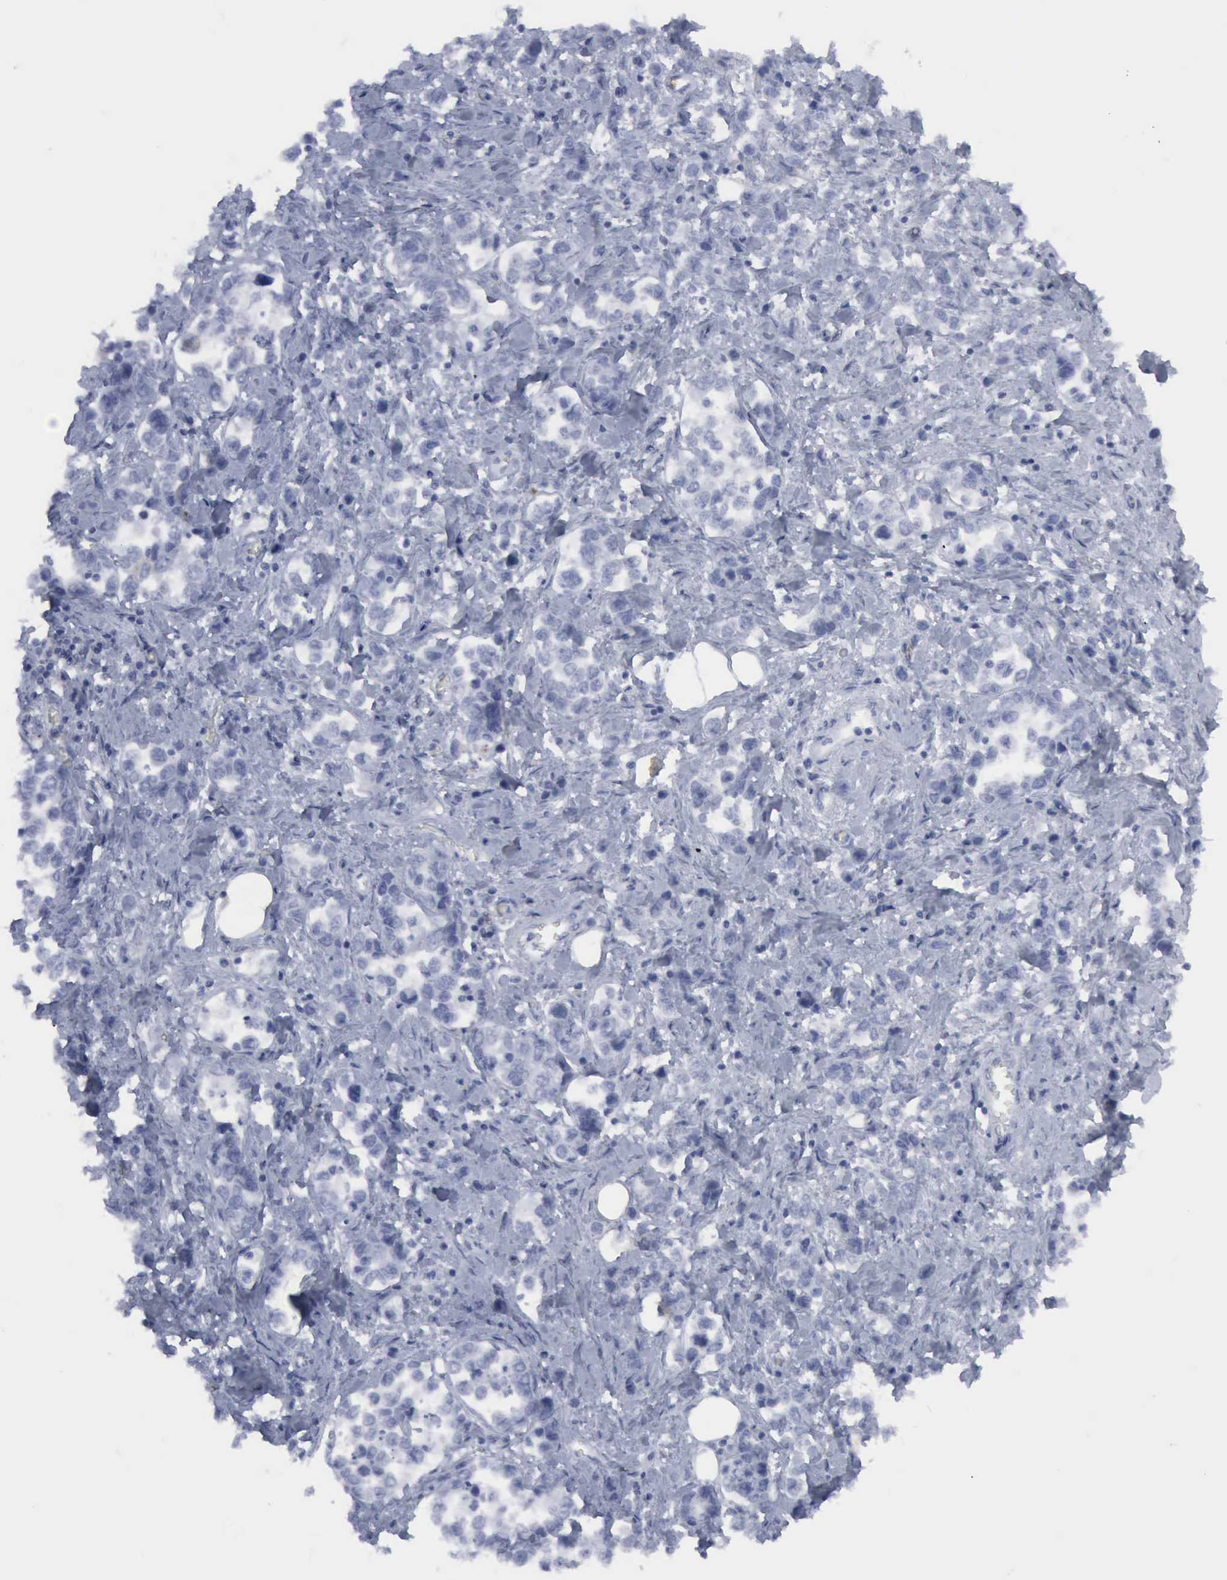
{"staining": {"intensity": "negative", "quantity": "none", "location": "none"}, "tissue": "stomach cancer", "cell_type": "Tumor cells", "image_type": "cancer", "snomed": [{"axis": "morphology", "description": "Adenocarcinoma, NOS"}, {"axis": "topography", "description": "Stomach, upper"}], "caption": "DAB (3,3'-diaminobenzidine) immunohistochemical staining of adenocarcinoma (stomach) exhibits no significant staining in tumor cells.", "gene": "VCAM1", "patient": {"sex": "male", "age": 76}}